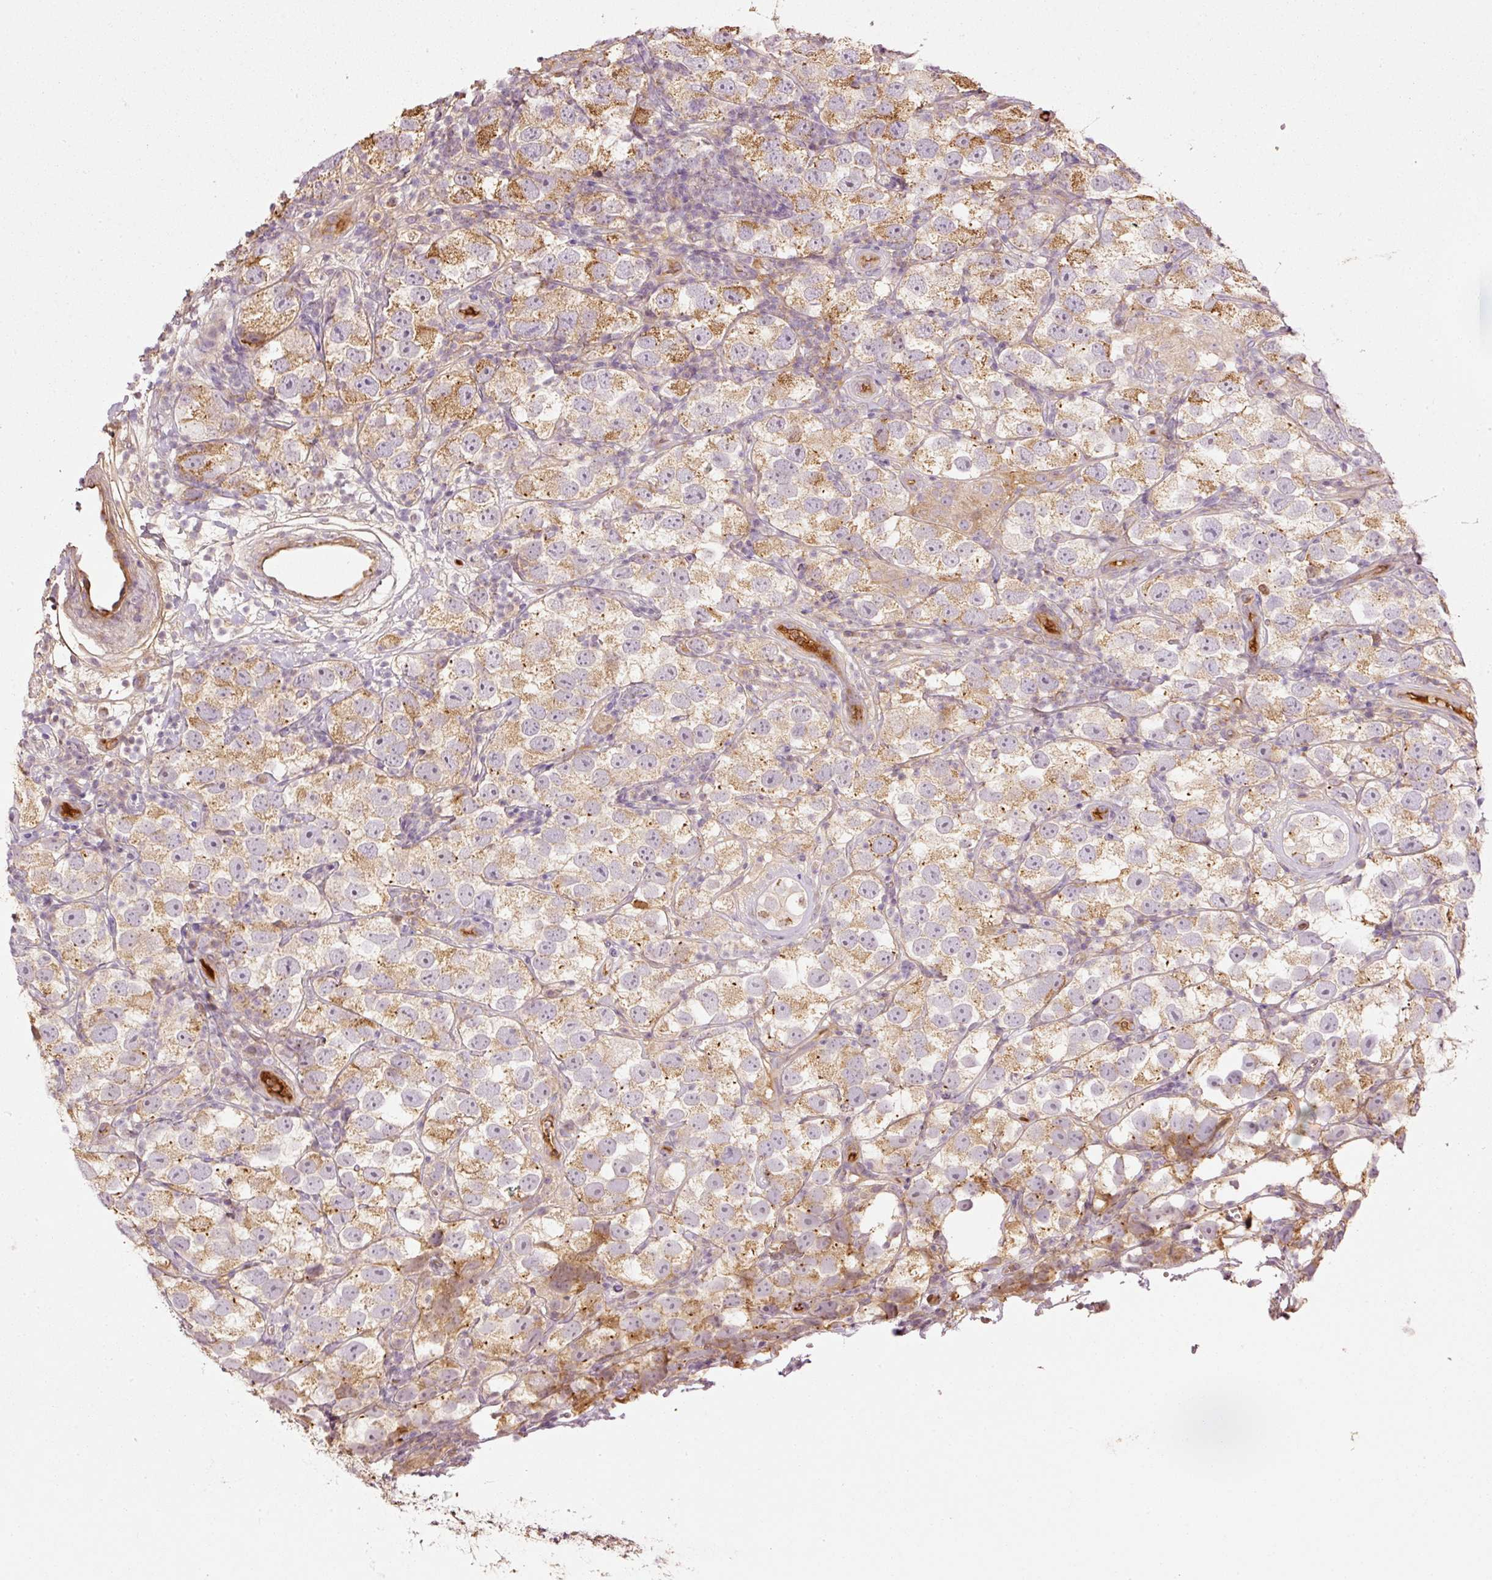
{"staining": {"intensity": "strong", "quantity": "25%-75%", "location": "cytoplasmic/membranous"}, "tissue": "testis cancer", "cell_type": "Tumor cells", "image_type": "cancer", "snomed": [{"axis": "morphology", "description": "Seminoma, NOS"}, {"axis": "topography", "description": "Testis"}], "caption": "Brown immunohistochemical staining in human testis seminoma demonstrates strong cytoplasmic/membranous positivity in approximately 25%-75% of tumor cells. The staining is performed using DAB (3,3'-diaminobenzidine) brown chromogen to label protein expression. The nuclei are counter-stained blue using hematoxylin.", "gene": "SERPING1", "patient": {"sex": "male", "age": 26}}